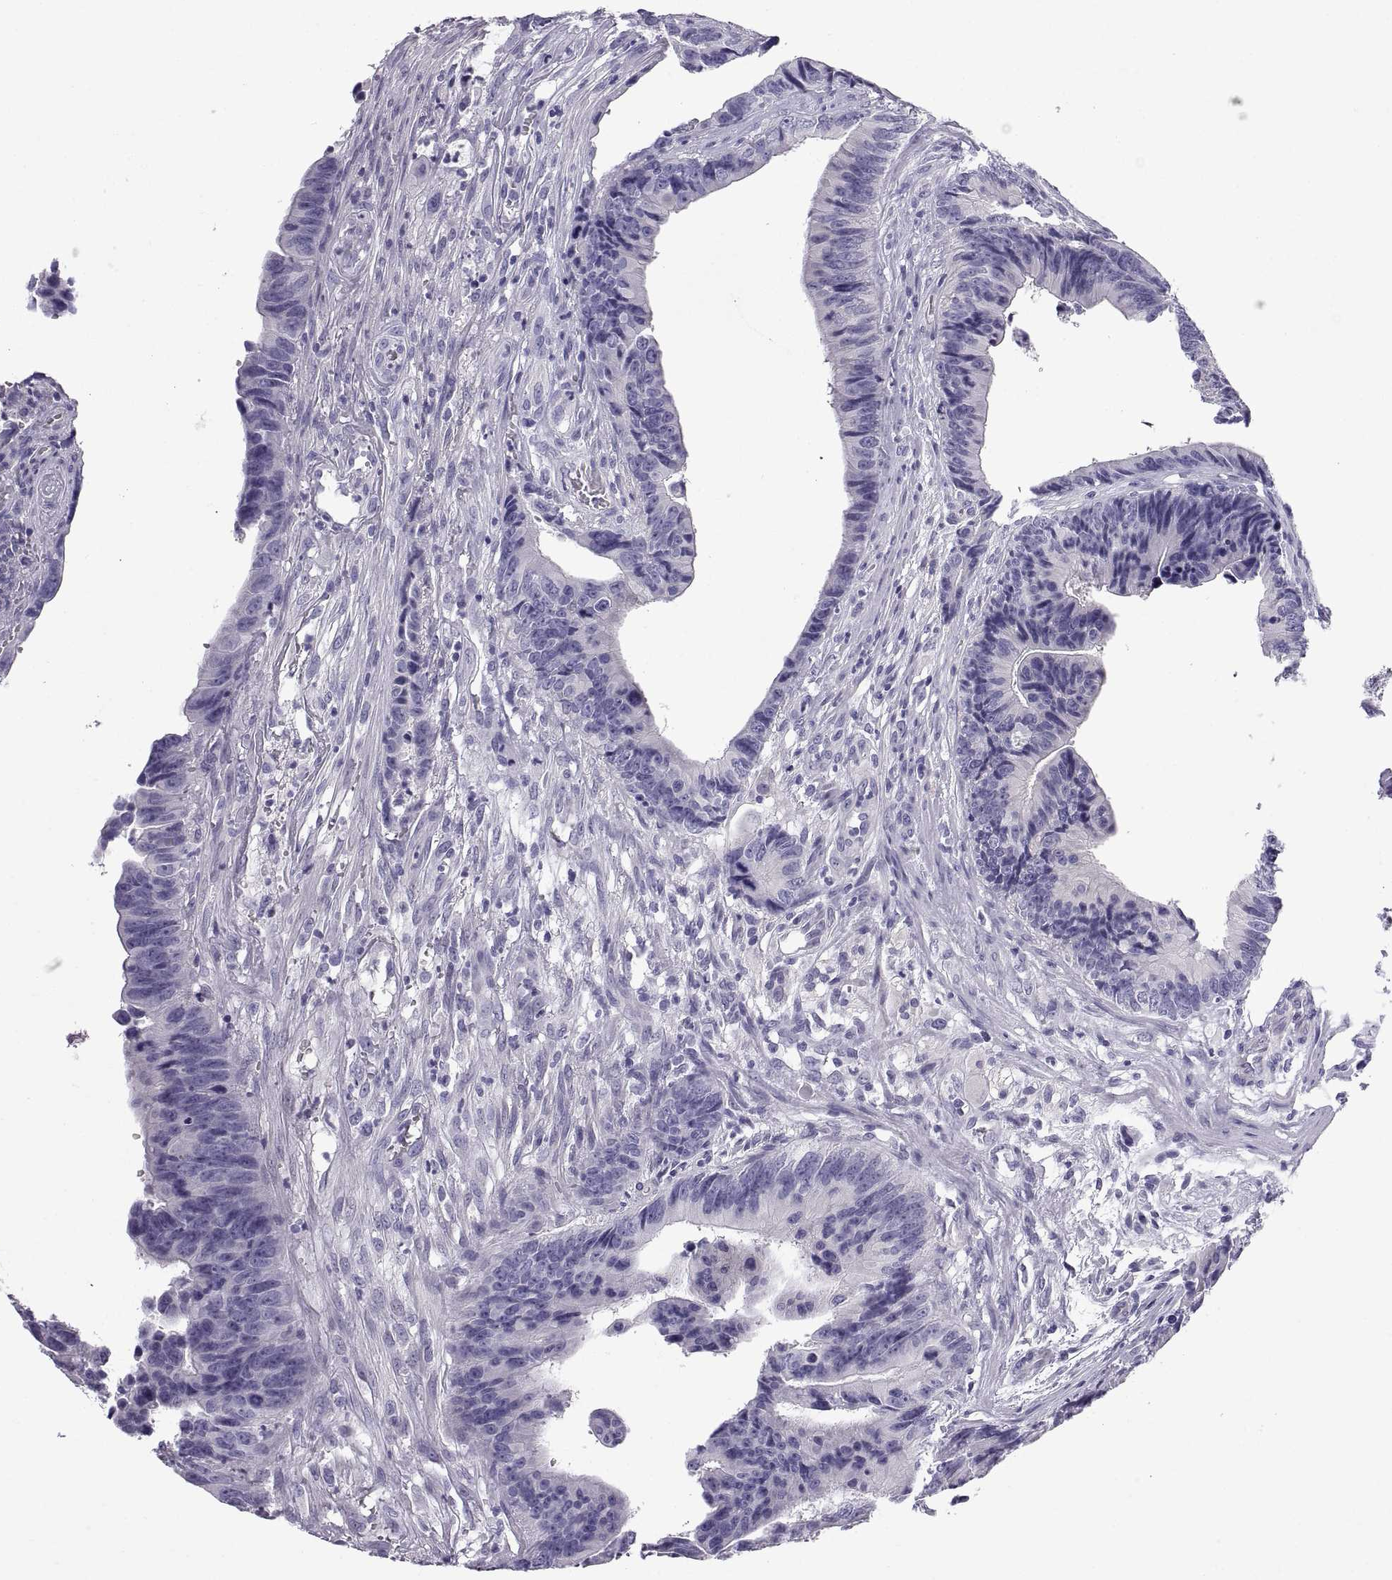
{"staining": {"intensity": "negative", "quantity": "none", "location": "none"}, "tissue": "colorectal cancer", "cell_type": "Tumor cells", "image_type": "cancer", "snomed": [{"axis": "morphology", "description": "Adenocarcinoma, NOS"}, {"axis": "topography", "description": "Colon"}], "caption": "This is an immunohistochemistry image of human colorectal cancer (adenocarcinoma). There is no staining in tumor cells.", "gene": "SPDYE1", "patient": {"sex": "female", "age": 87}}